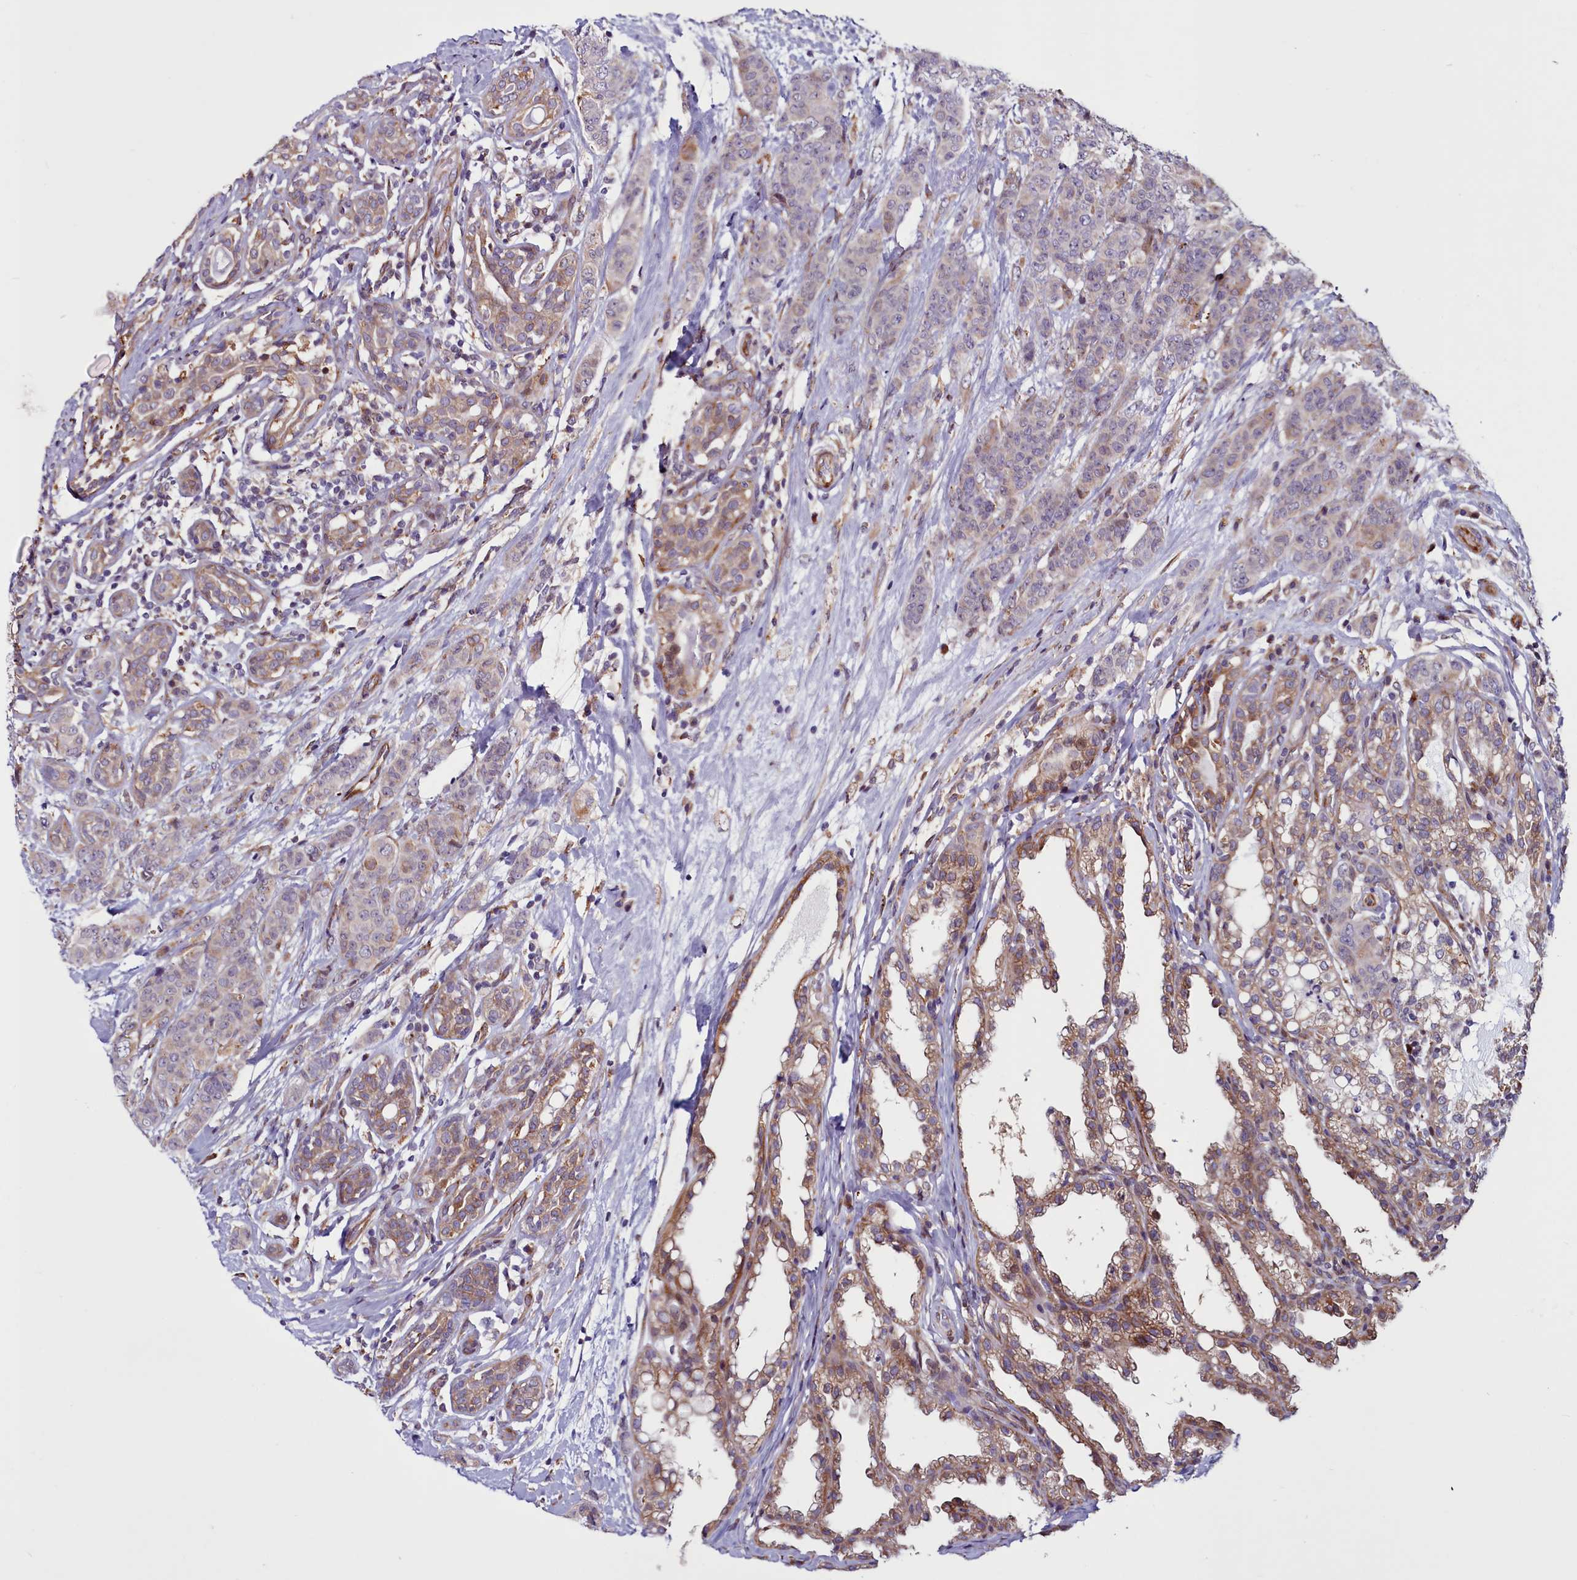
{"staining": {"intensity": "weak", "quantity": "25%-75%", "location": "cytoplasmic/membranous"}, "tissue": "breast cancer", "cell_type": "Tumor cells", "image_type": "cancer", "snomed": [{"axis": "morphology", "description": "Duct carcinoma"}, {"axis": "topography", "description": "Breast"}], "caption": "DAB (3,3'-diaminobenzidine) immunohistochemical staining of breast infiltrating ductal carcinoma displays weak cytoplasmic/membranous protein positivity in approximately 25%-75% of tumor cells.", "gene": "MCRIP1", "patient": {"sex": "female", "age": 40}}